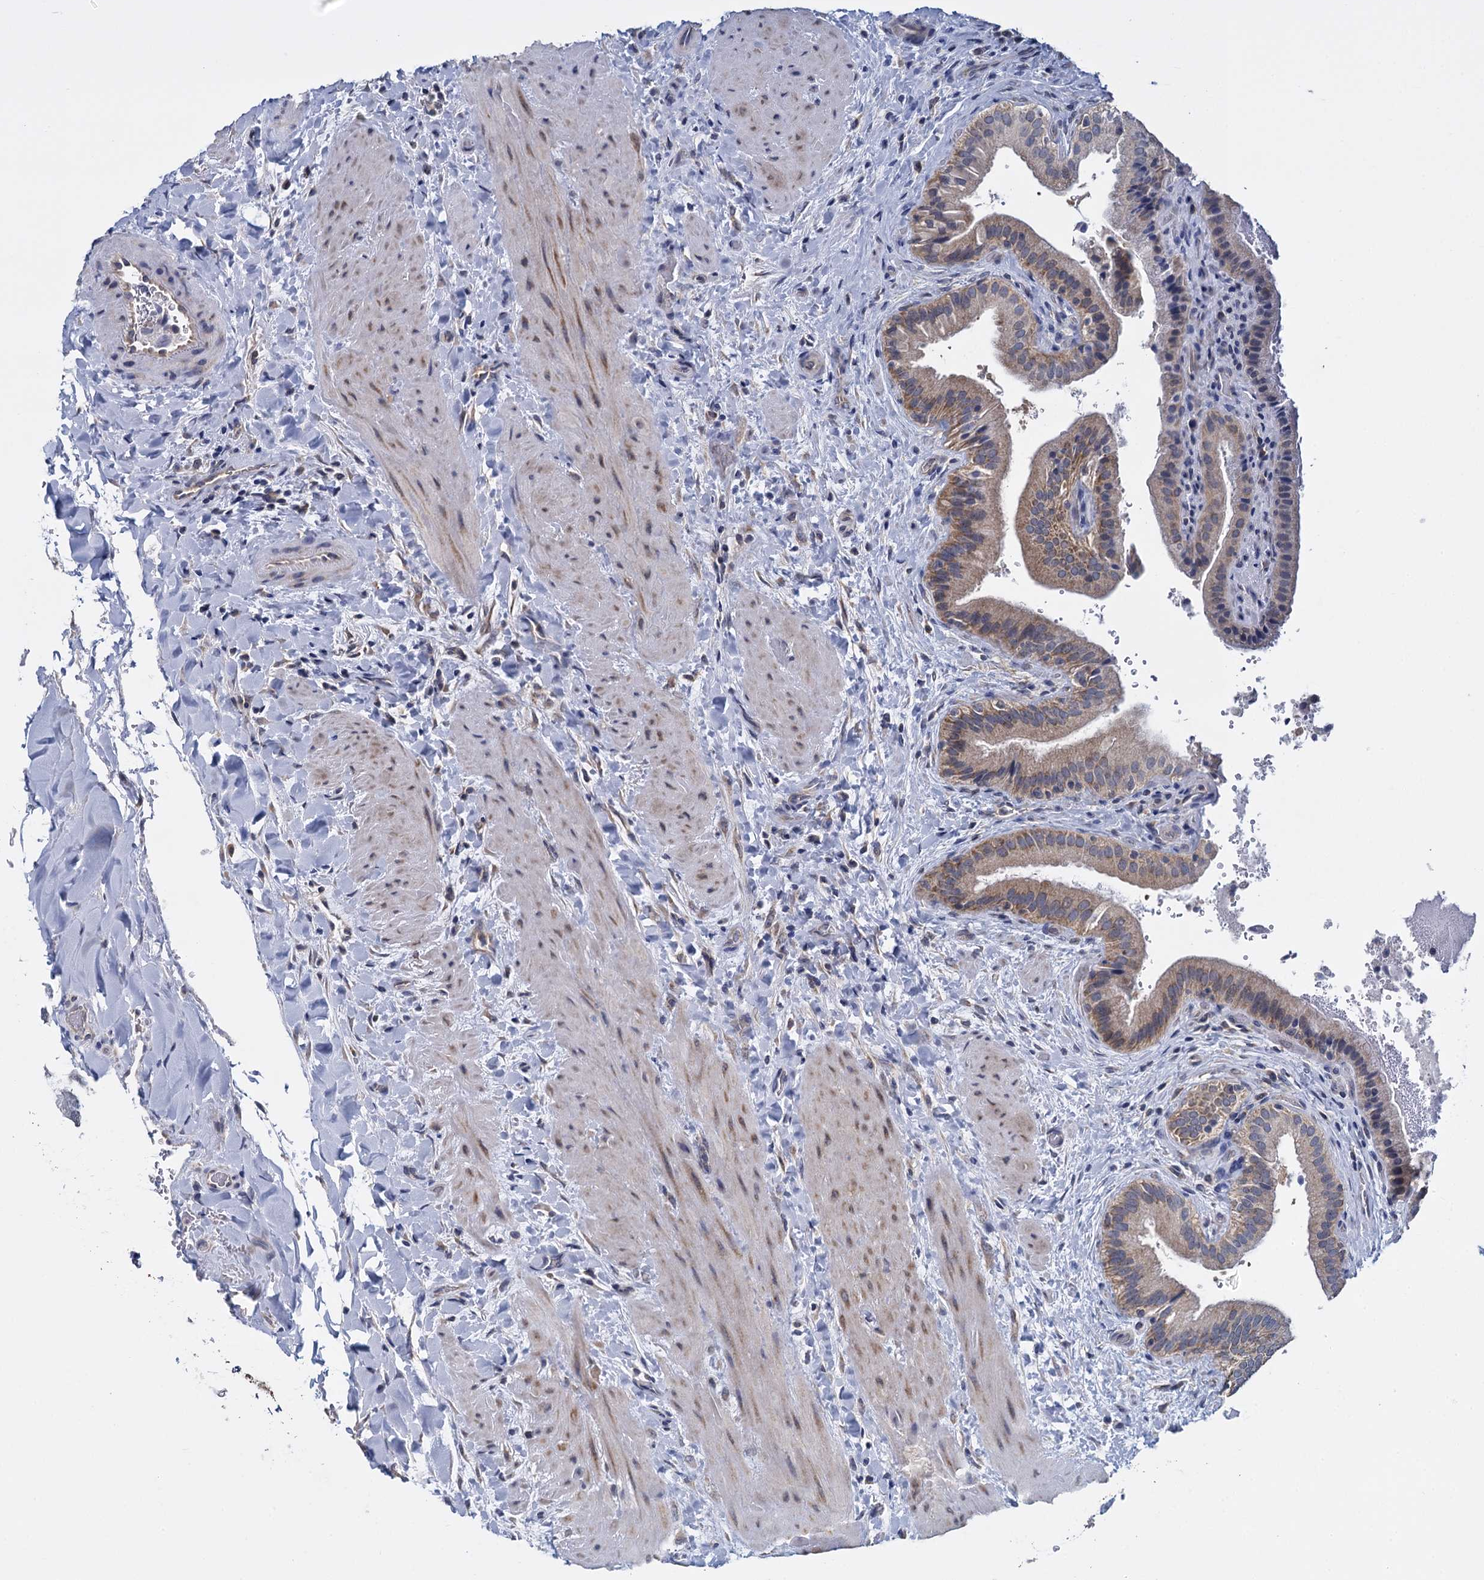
{"staining": {"intensity": "moderate", "quantity": ">75%", "location": "cytoplasmic/membranous"}, "tissue": "gallbladder", "cell_type": "Glandular cells", "image_type": "normal", "snomed": [{"axis": "morphology", "description": "Normal tissue, NOS"}, {"axis": "topography", "description": "Gallbladder"}], "caption": "Human gallbladder stained for a protein (brown) reveals moderate cytoplasmic/membranous positive staining in approximately >75% of glandular cells.", "gene": "GSTM2", "patient": {"sex": "male", "age": 24}}